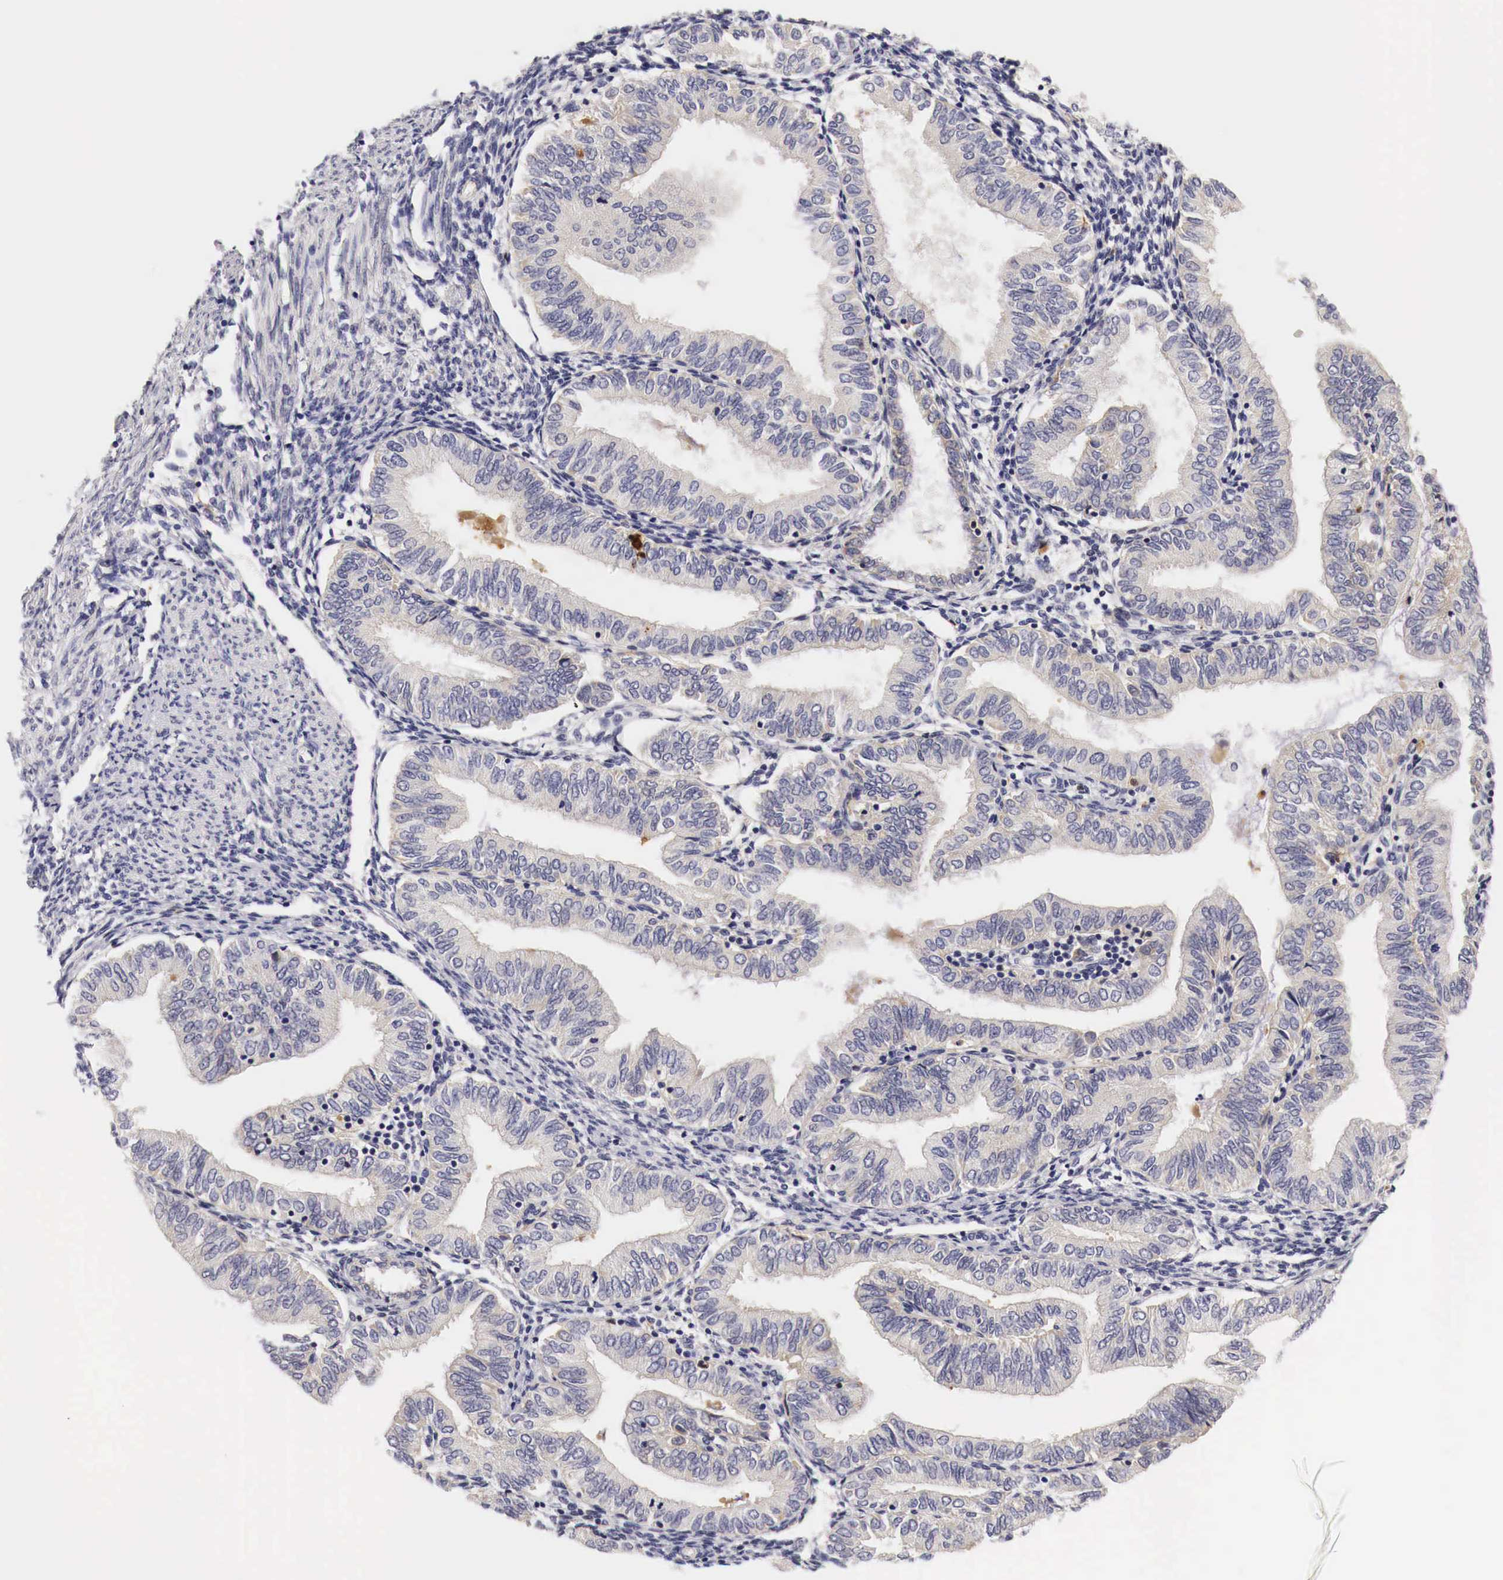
{"staining": {"intensity": "negative", "quantity": "none", "location": "none"}, "tissue": "endometrial cancer", "cell_type": "Tumor cells", "image_type": "cancer", "snomed": [{"axis": "morphology", "description": "Adenocarcinoma, NOS"}, {"axis": "topography", "description": "Endometrium"}], "caption": "Image shows no significant protein expression in tumor cells of endometrial adenocarcinoma.", "gene": "CASP3", "patient": {"sex": "female", "age": 51}}